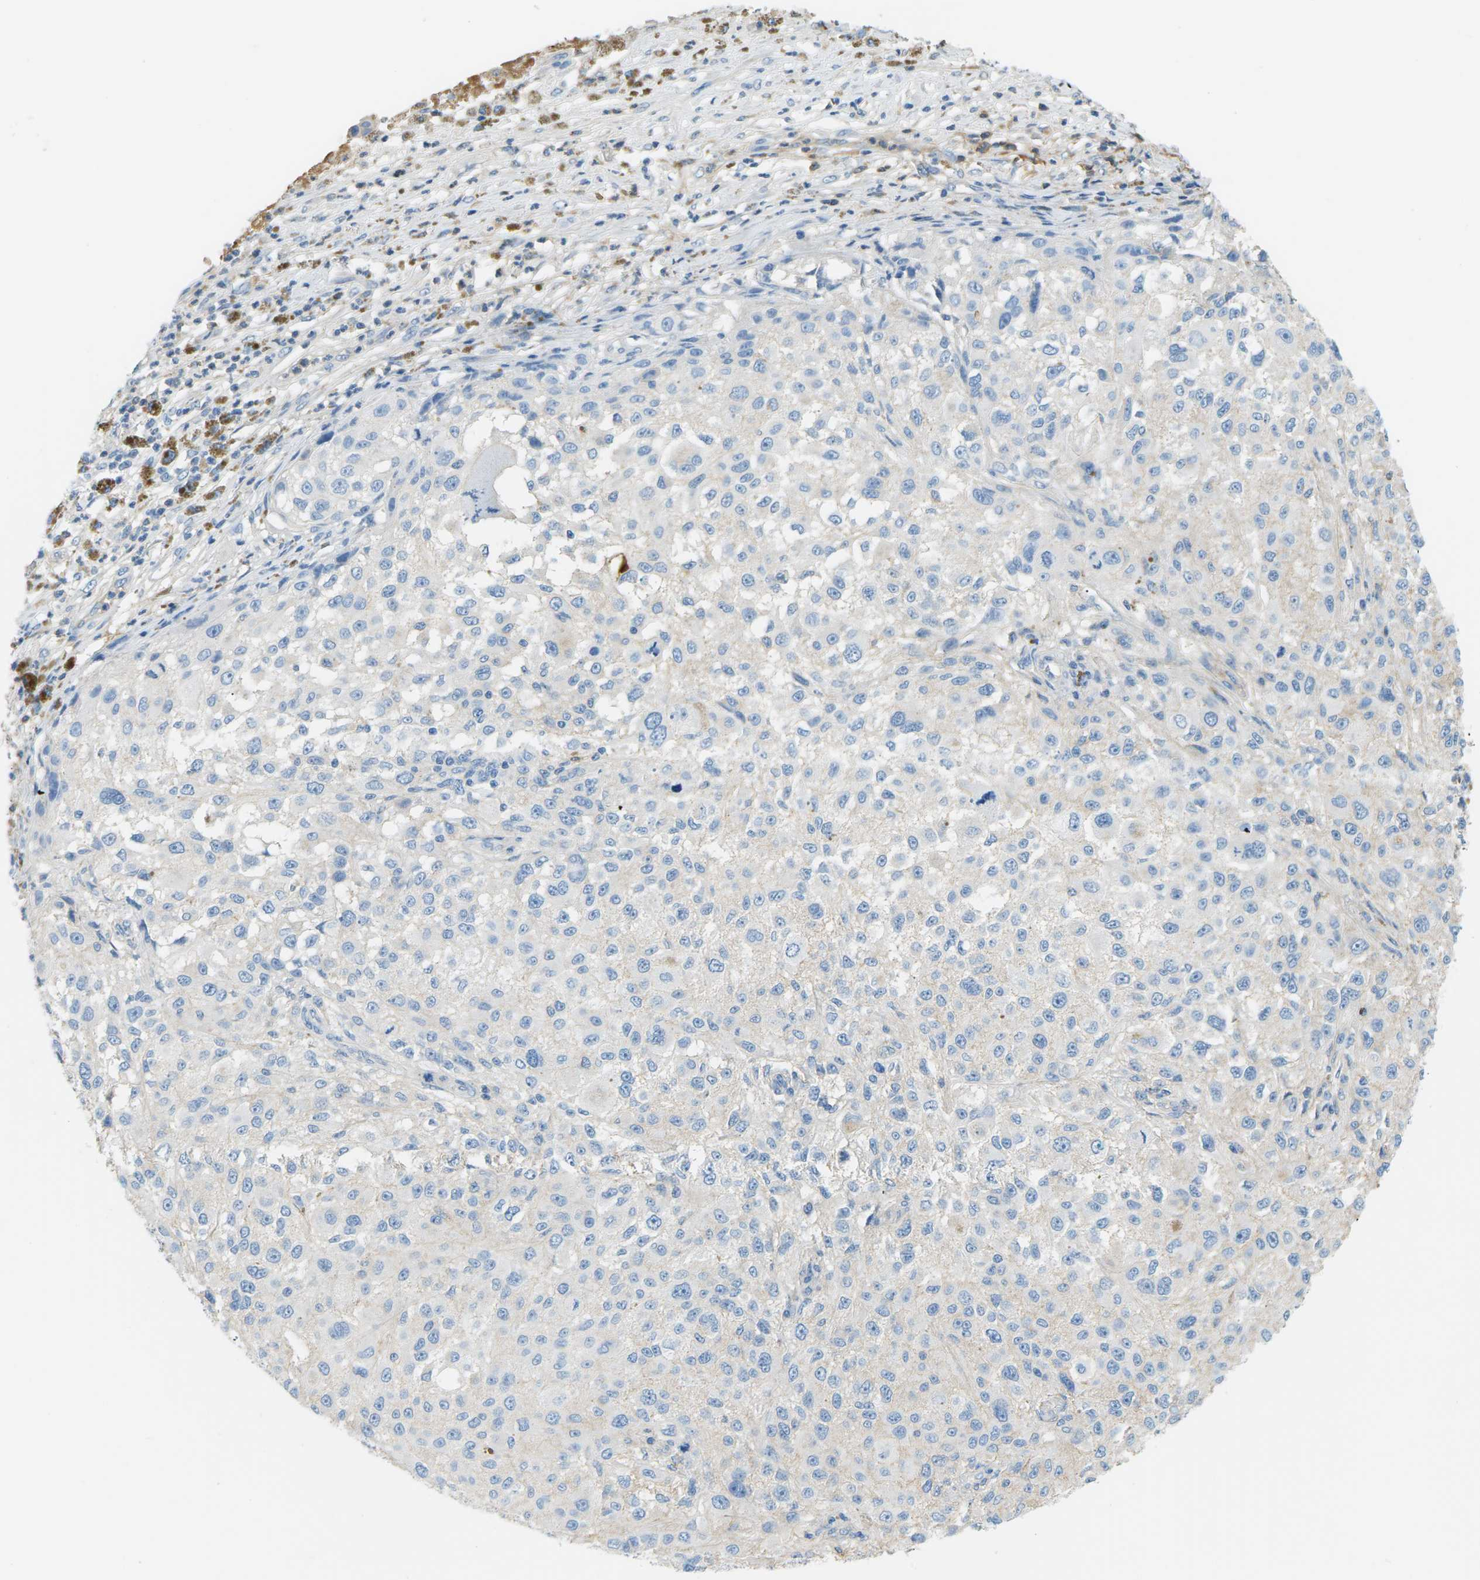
{"staining": {"intensity": "negative", "quantity": "none", "location": "none"}, "tissue": "melanoma", "cell_type": "Tumor cells", "image_type": "cancer", "snomed": [{"axis": "morphology", "description": "Necrosis, NOS"}, {"axis": "morphology", "description": "Malignant melanoma, NOS"}, {"axis": "topography", "description": "Skin"}], "caption": "An image of melanoma stained for a protein demonstrates no brown staining in tumor cells.", "gene": "CFI", "patient": {"sex": "female", "age": 87}}